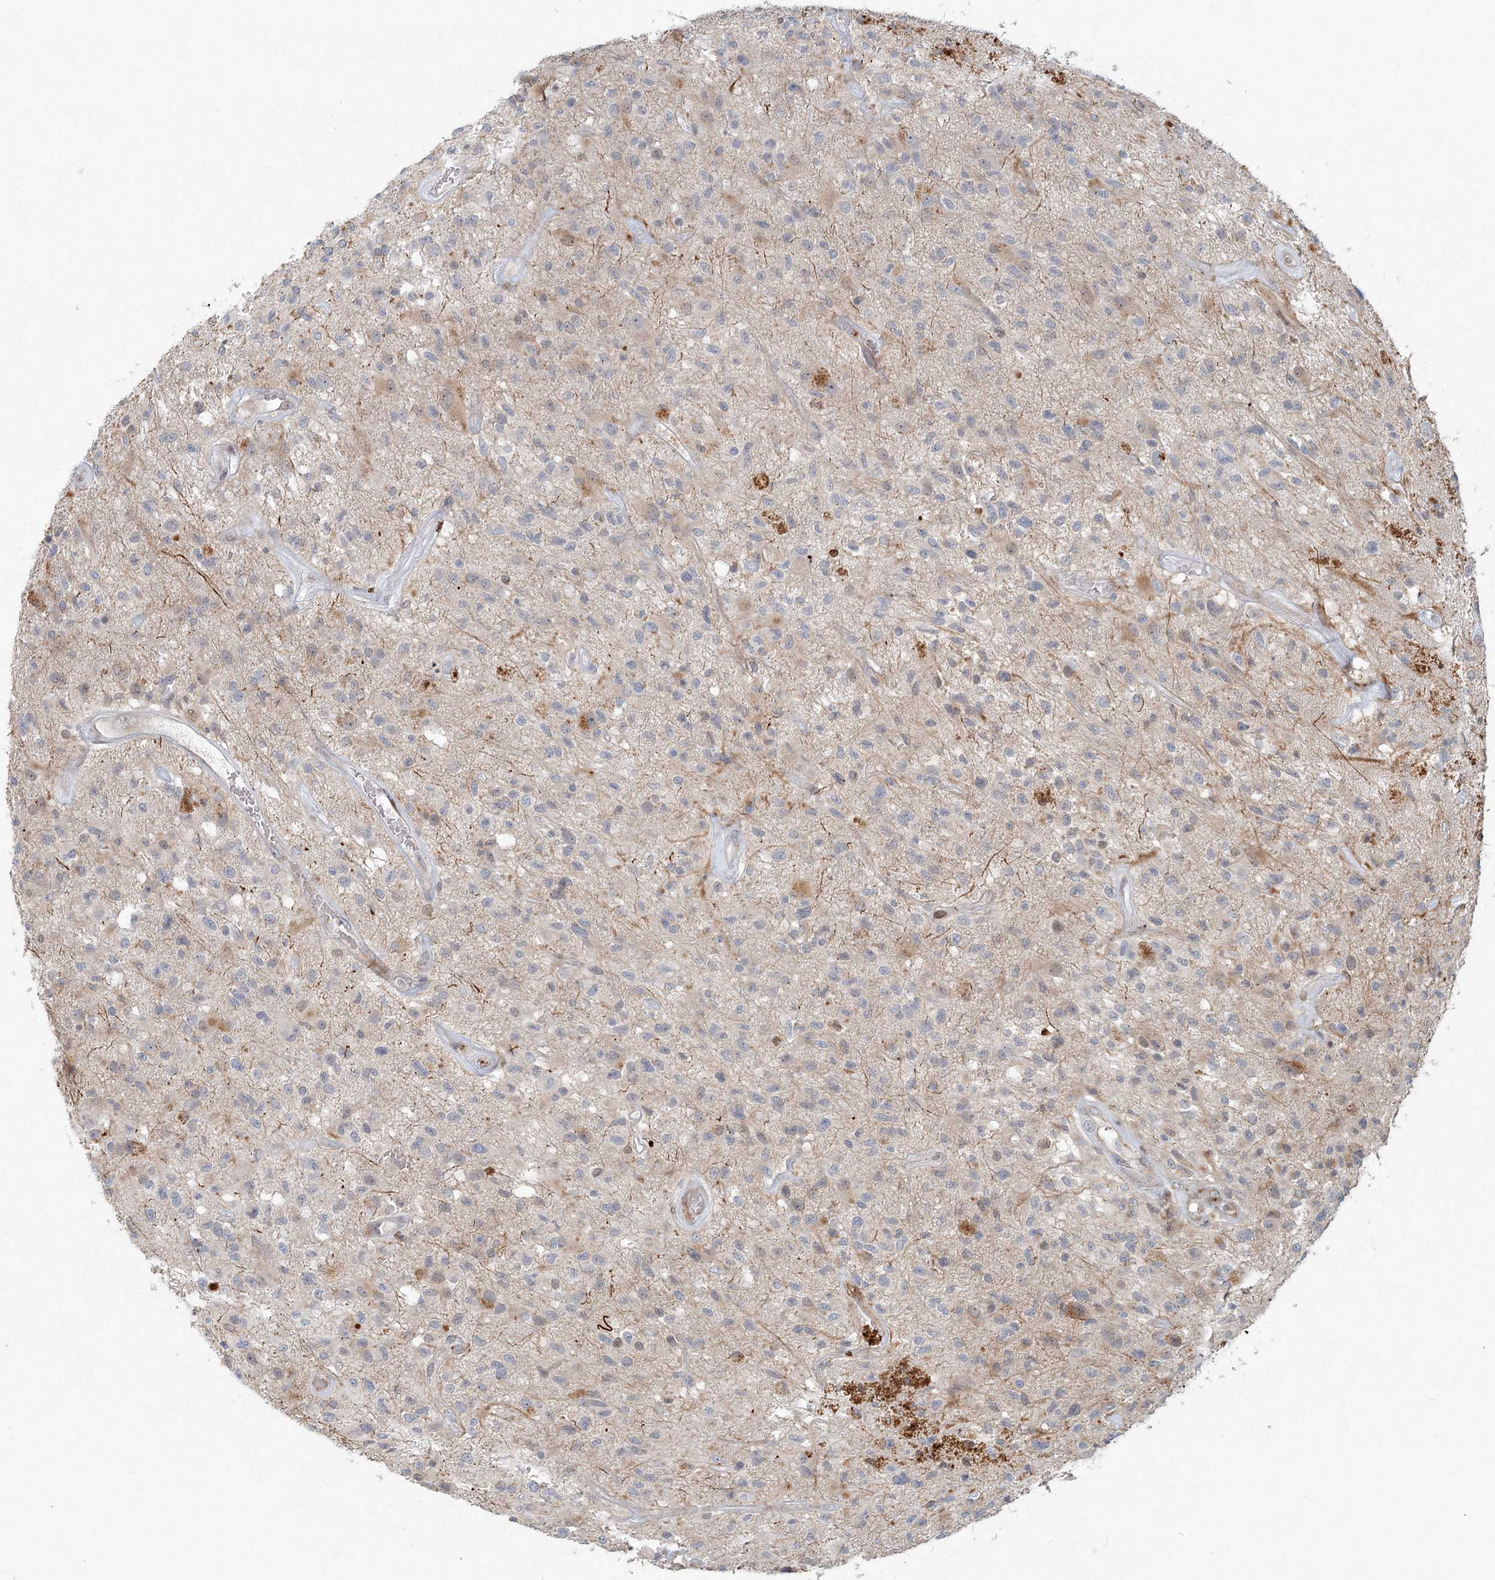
{"staining": {"intensity": "moderate", "quantity": "<25%", "location": "cytoplasmic/membranous"}, "tissue": "glioma", "cell_type": "Tumor cells", "image_type": "cancer", "snomed": [{"axis": "morphology", "description": "Glioma, malignant, High grade"}, {"axis": "morphology", "description": "Glioblastoma, NOS"}, {"axis": "topography", "description": "Brain"}], "caption": "Glioblastoma stained with IHC demonstrates moderate cytoplasmic/membranous expression in about <25% of tumor cells. Immunohistochemistry (ihc) stains the protein in brown and the nuclei are stained blue.", "gene": "LRP2BP", "patient": {"sex": "male", "age": 60}}